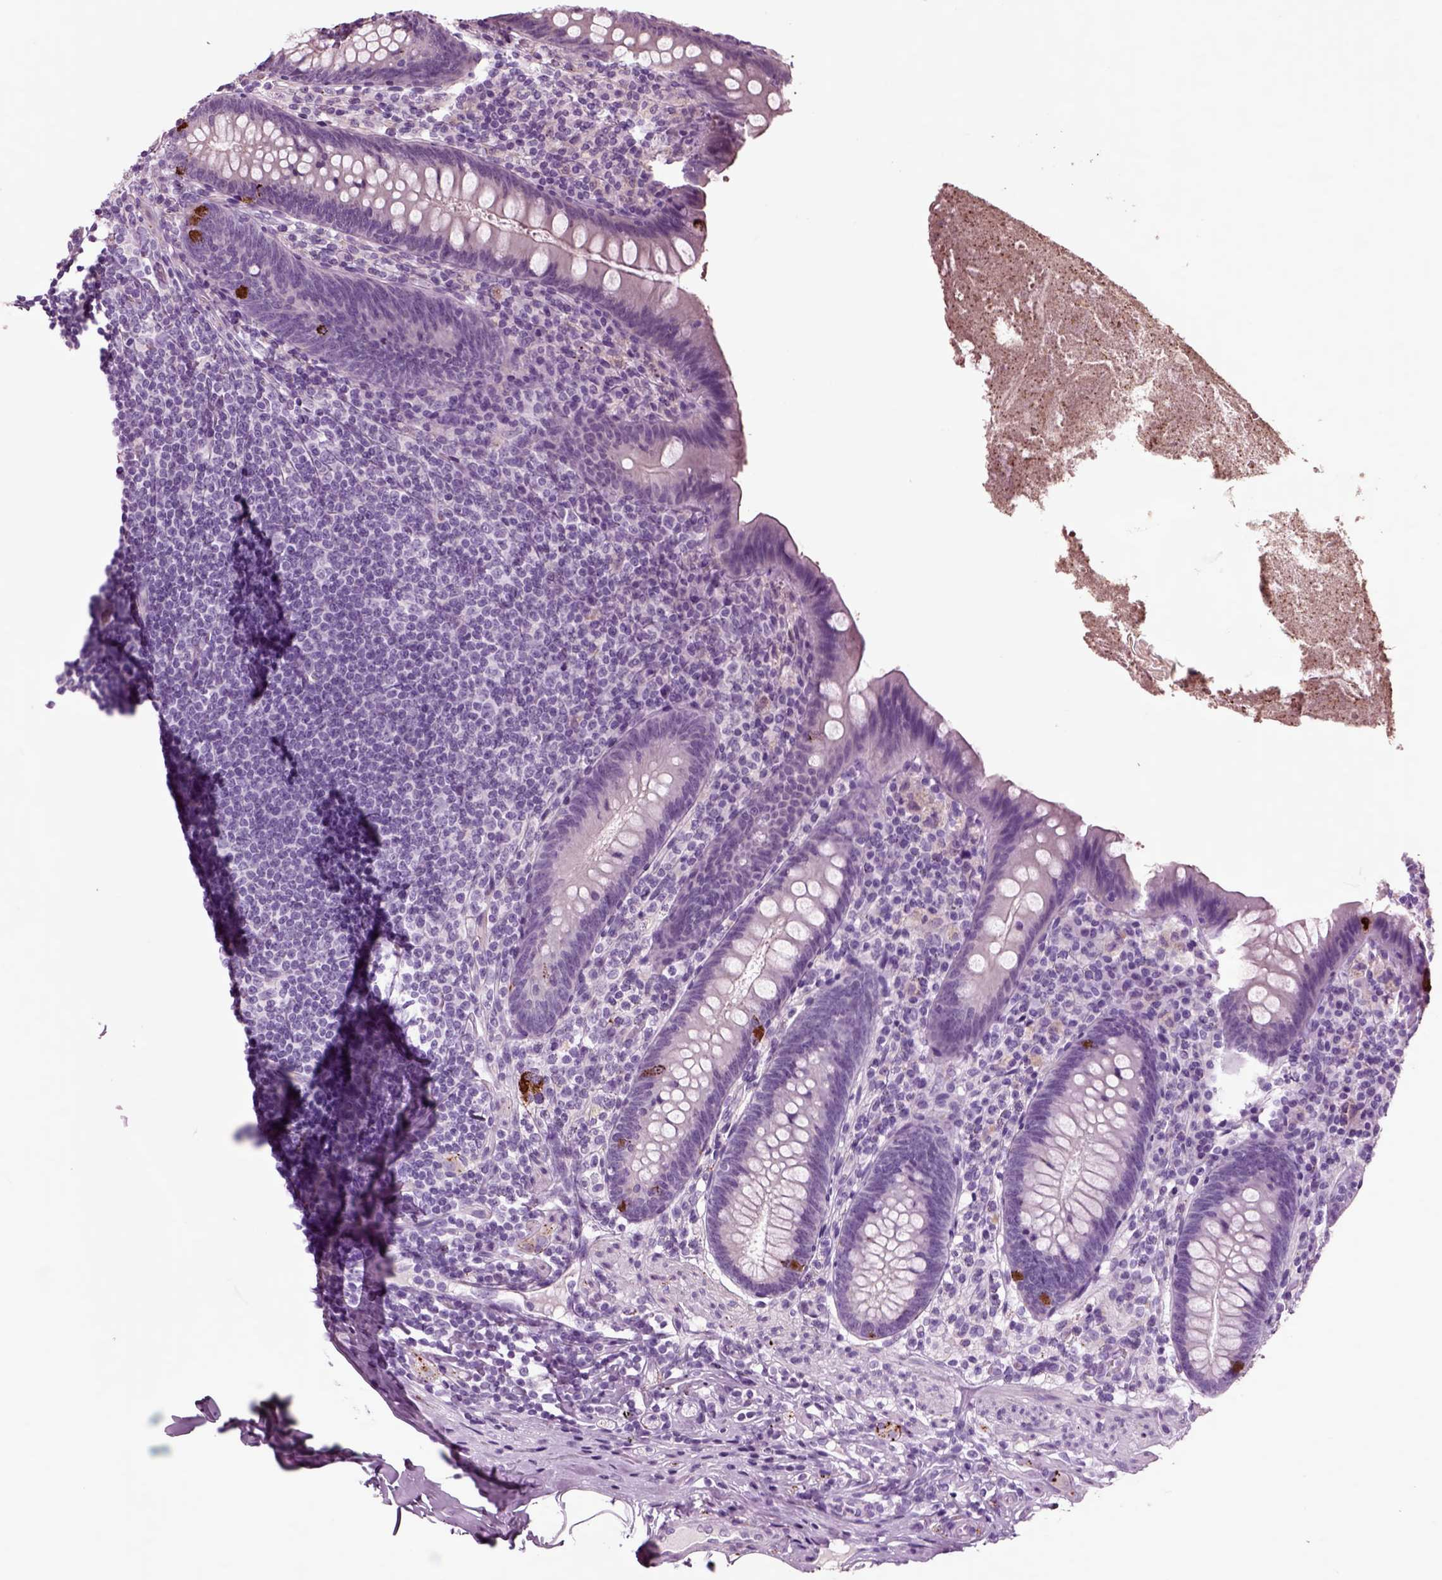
{"staining": {"intensity": "strong", "quantity": "<25%", "location": "cytoplasmic/membranous"}, "tissue": "appendix", "cell_type": "Glandular cells", "image_type": "normal", "snomed": [{"axis": "morphology", "description": "Normal tissue, NOS"}, {"axis": "topography", "description": "Appendix"}], "caption": "Immunohistochemistry (IHC) of benign human appendix reveals medium levels of strong cytoplasmic/membranous expression in approximately <25% of glandular cells. The protein of interest is shown in brown color, while the nuclei are stained blue.", "gene": "CHGB", "patient": {"sex": "male", "age": 47}}